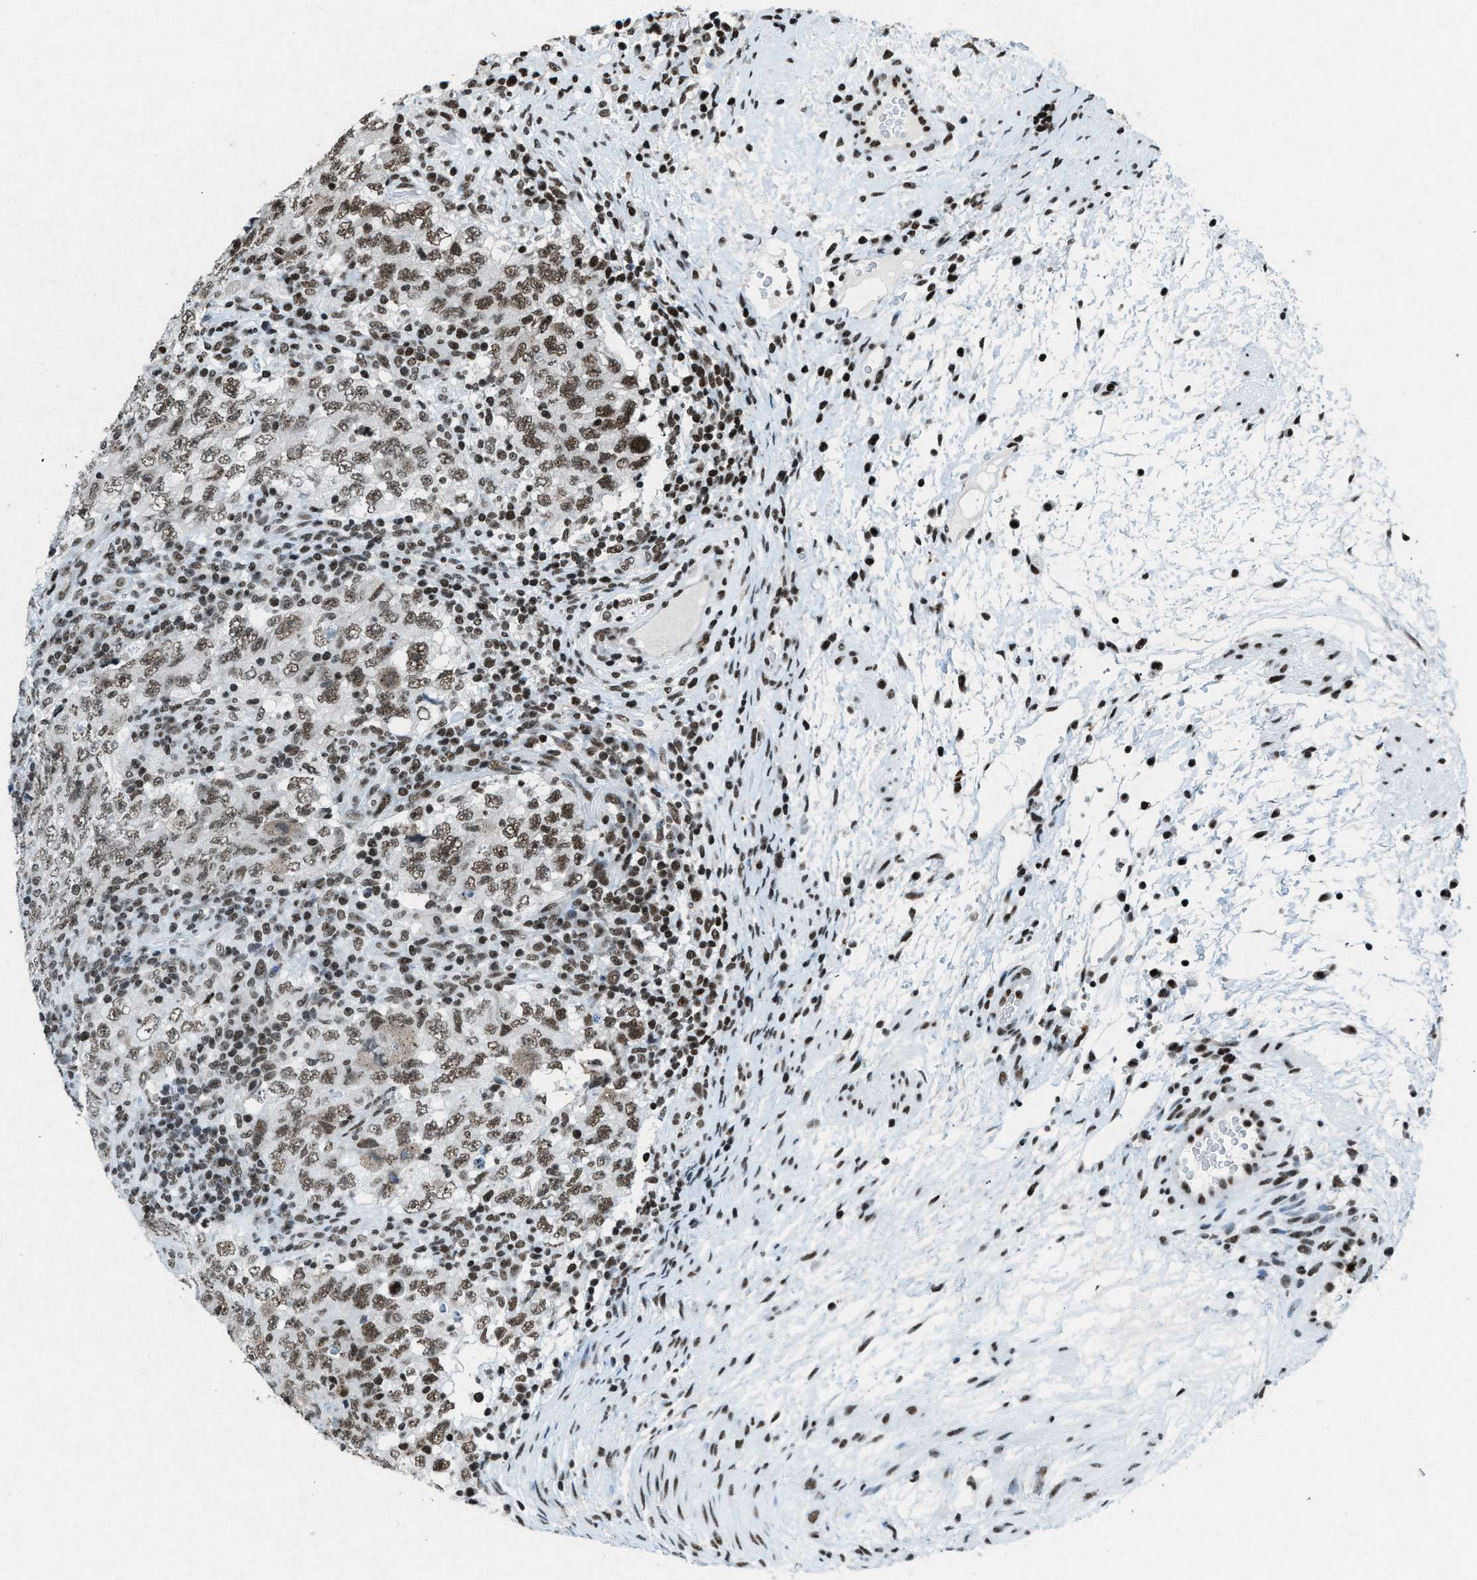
{"staining": {"intensity": "moderate", "quantity": ">75%", "location": "nuclear"}, "tissue": "testis cancer", "cell_type": "Tumor cells", "image_type": "cancer", "snomed": [{"axis": "morphology", "description": "Carcinoma, Embryonal, NOS"}, {"axis": "topography", "description": "Testis"}], "caption": "IHC (DAB) staining of human testis cancer (embryonal carcinoma) reveals moderate nuclear protein expression in about >75% of tumor cells. Nuclei are stained in blue.", "gene": "NXF1", "patient": {"sex": "male", "age": 26}}